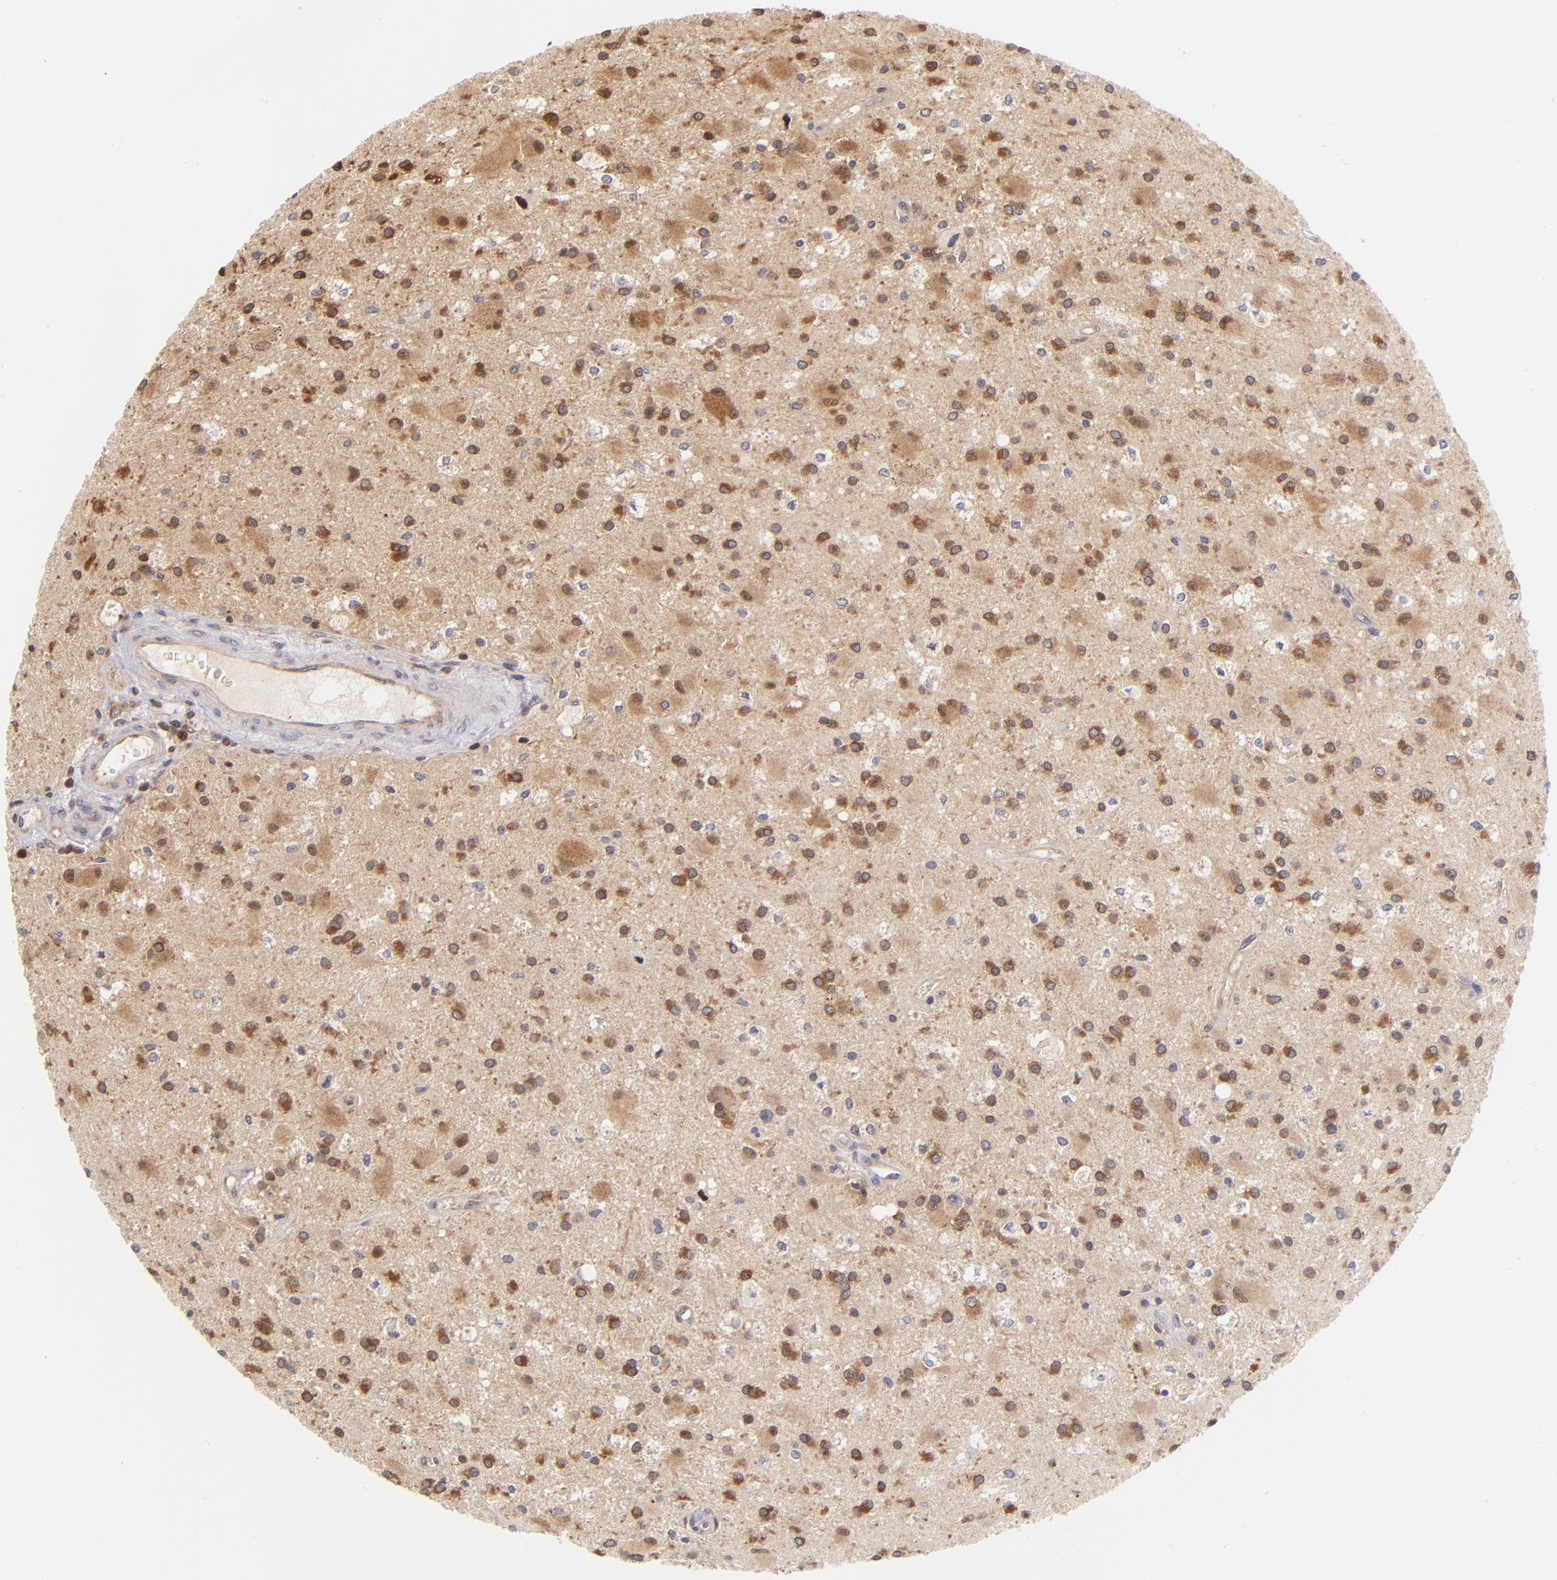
{"staining": {"intensity": "moderate", "quantity": ">75%", "location": "cytoplasmic/membranous,nuclear"}, "tissue": "glioma", "cell_type": "Tumor cells", "image_type": "cancer", "snomed": [{"axis": "morphology", "description": "Glioma, malignant, Low grade"}, {"axis": "topography", "description": "Brain"}], "caption": "Glioma stained for a protein (brown) shows moderate cytoplasmic/membranous and nuclear positive positivity in about >75% of tumor cells.", "gene": "YWHAB", "patient": {"sex": "male", "age": 58}}